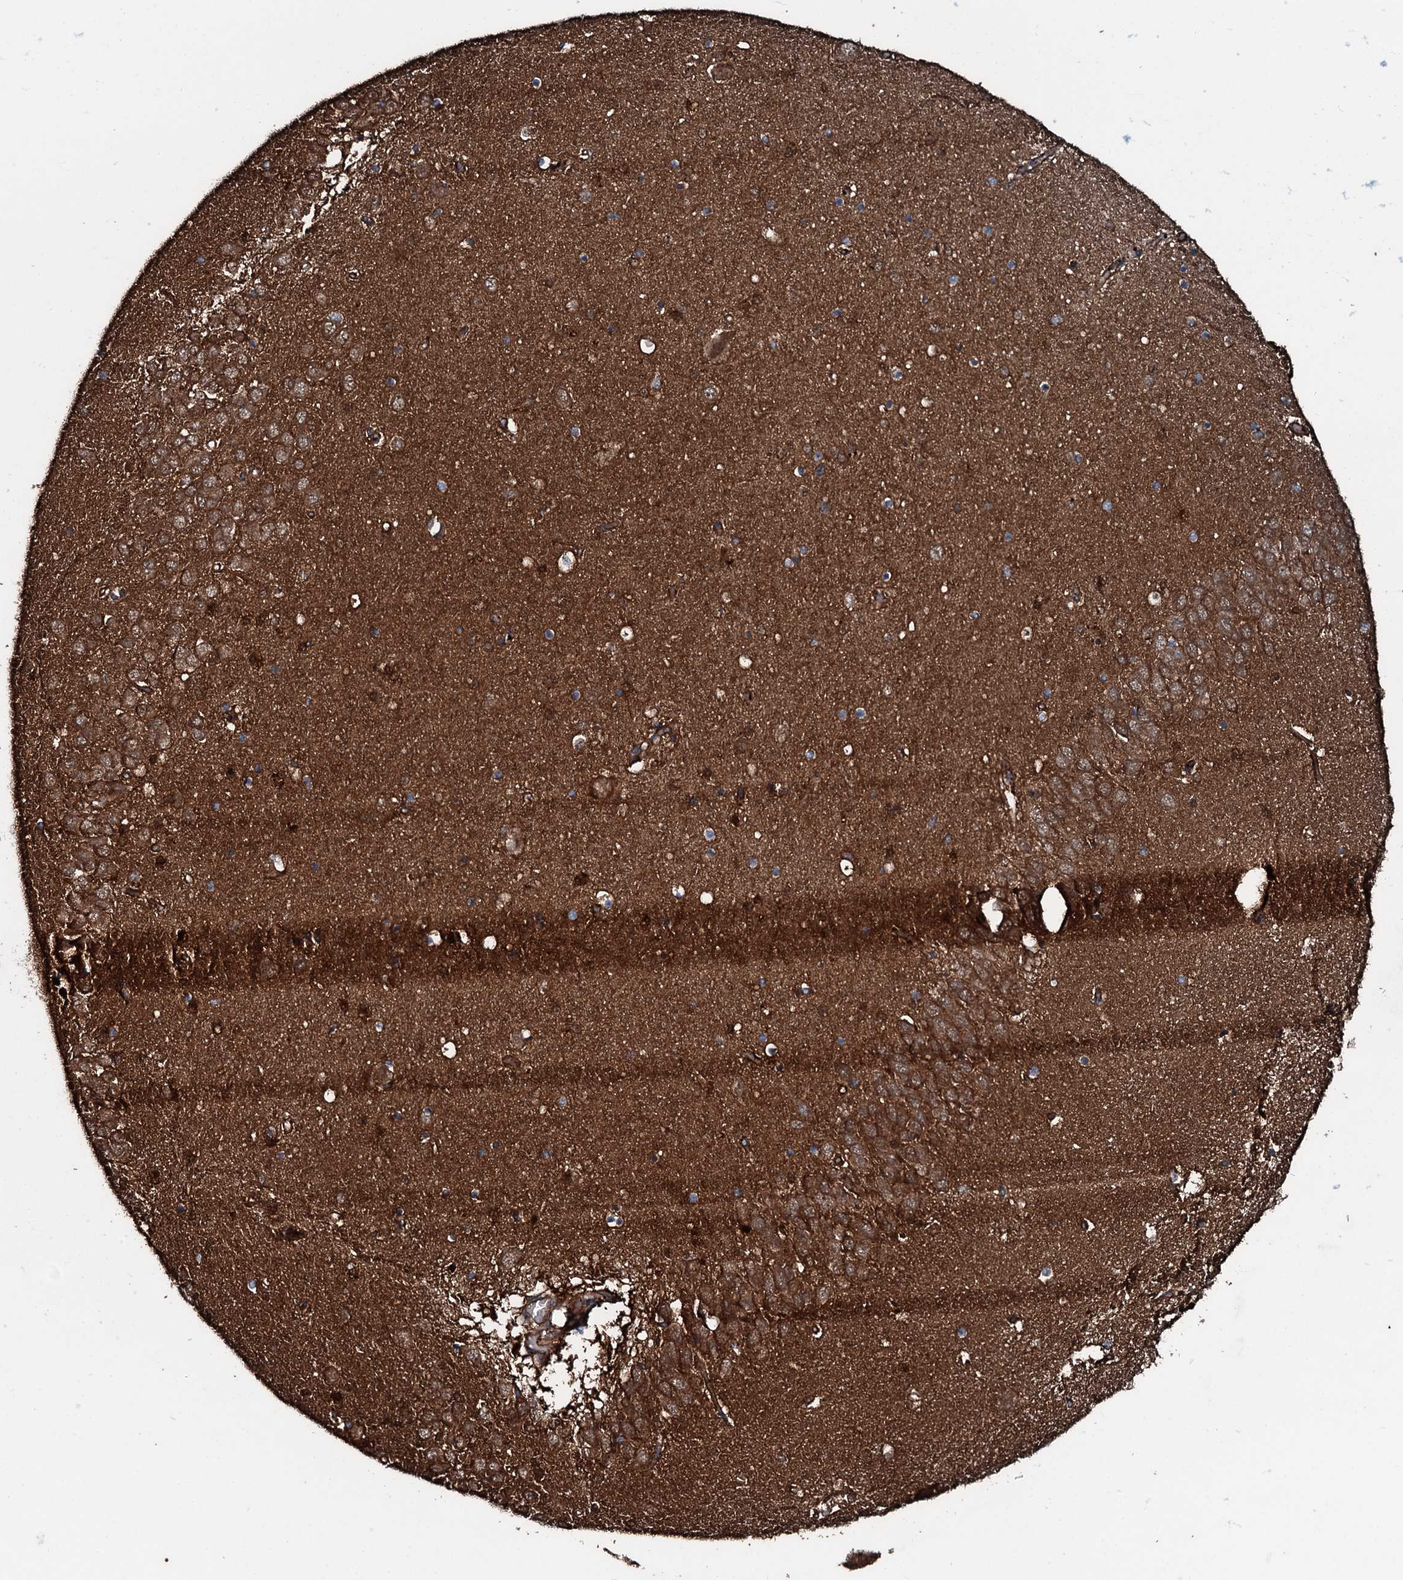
{"staining": {"intensity": "moderate", "quantity": ">75%", "location": "cytoplasmic/membranous"}, "tissue": "hippocampus", "cell_type": "Glial cells", "image_type": "normal", "snomed": [{"axis": "morphology", "description": "Normal tissue, NOS"}, {"axis": "topography", "description": "Hippocampus"}], "caption": "Immunohistochemistry of unremarkable human hippocampus displays medium levels of moderate cytoplasmic/membranous positivity in about >75% of glial cells.", "gene": "TRIM7", "patient": {"sex": "male", "age": 70}}